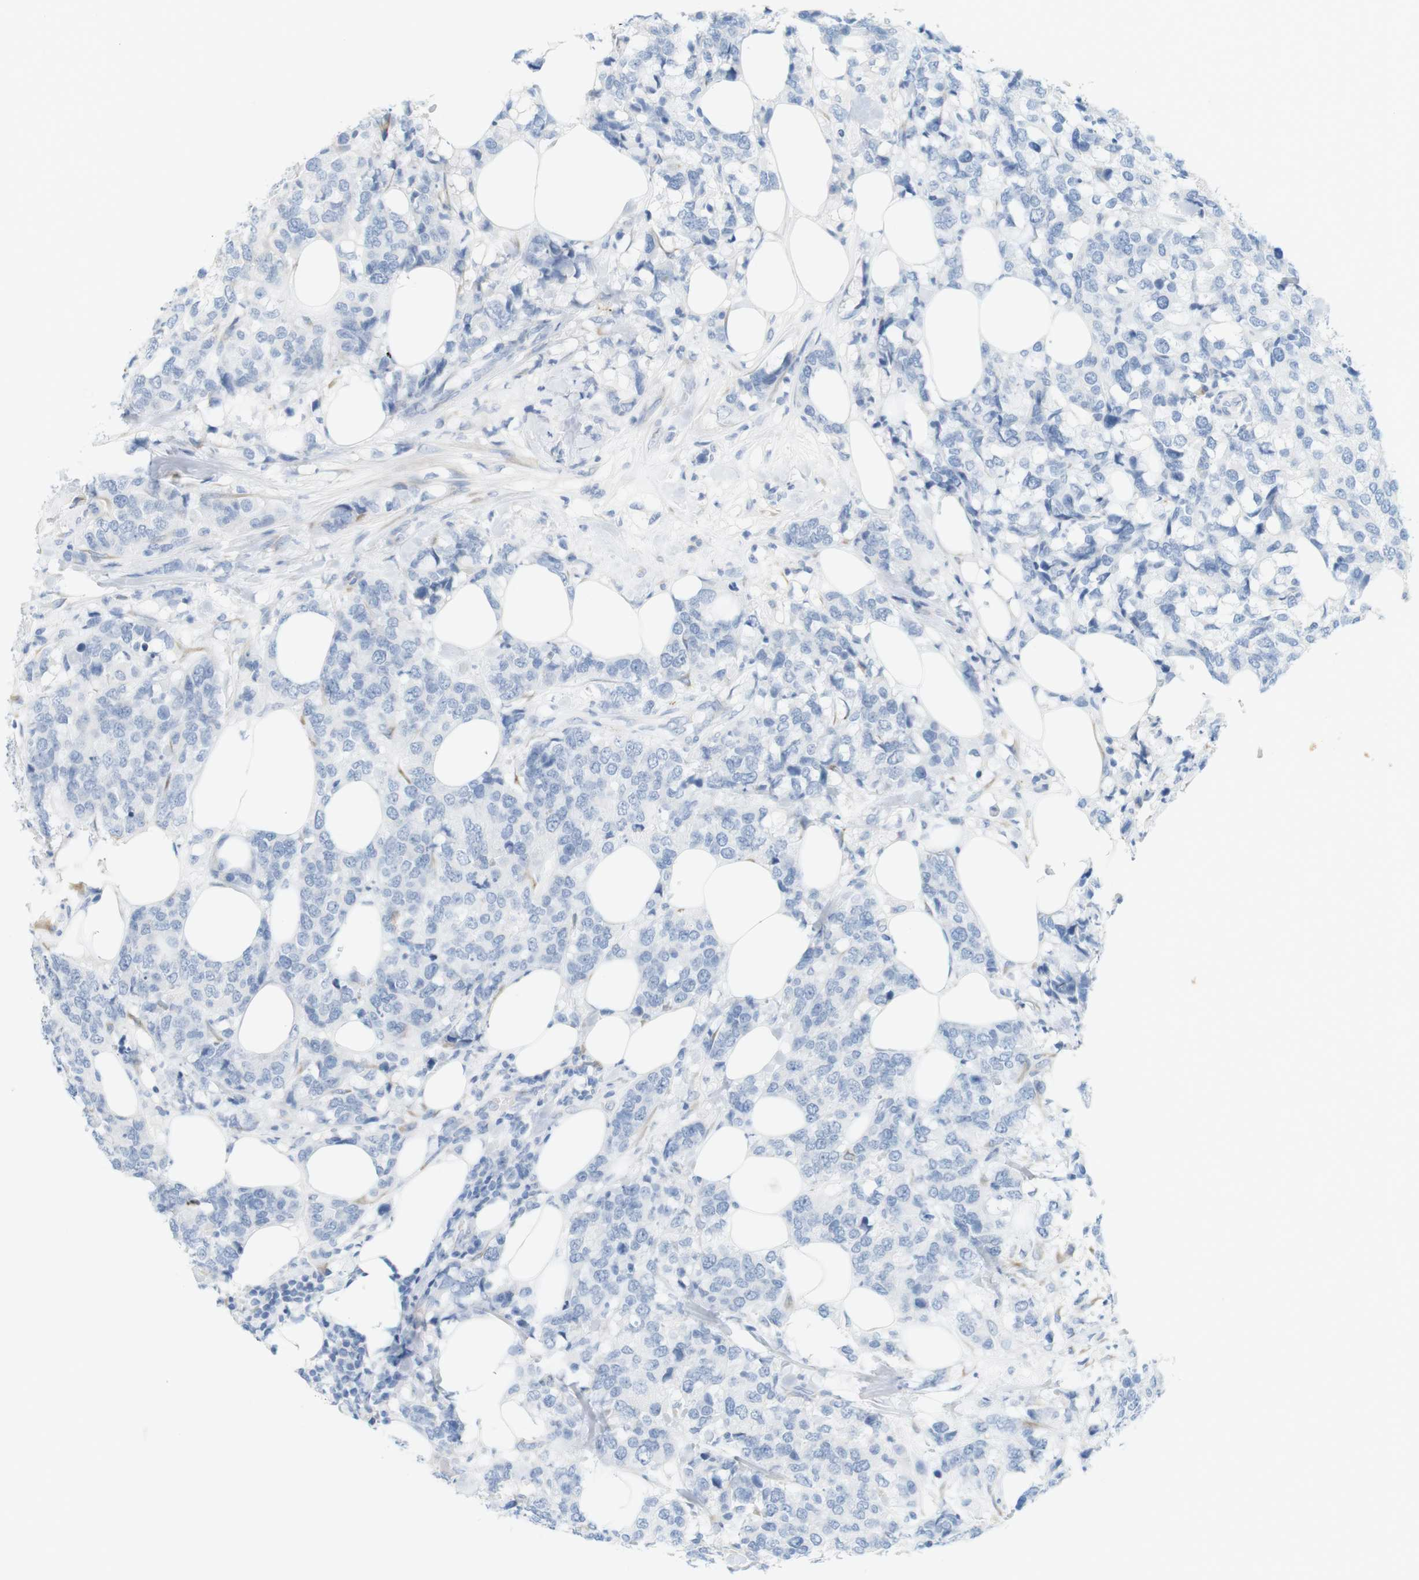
{"staining": {"intensity": "negative", "quantity": "none", "location": "none"}, "tissue": "breast cancer", "cell_type": "Tumor cells", "image_type": "cancer", "snomed": [{"axis": "morphology", "description": "Lobular carcinoma"}, {"axis": "topography", "description": "Breast"}], "caption": "Human breast lobular carcinoma stained for a protein using immunohistochemistry (IHC) reveals no staining in tumor cells.", "gene": "RGS9", "patient": {"sex": "female", "age": 59}}